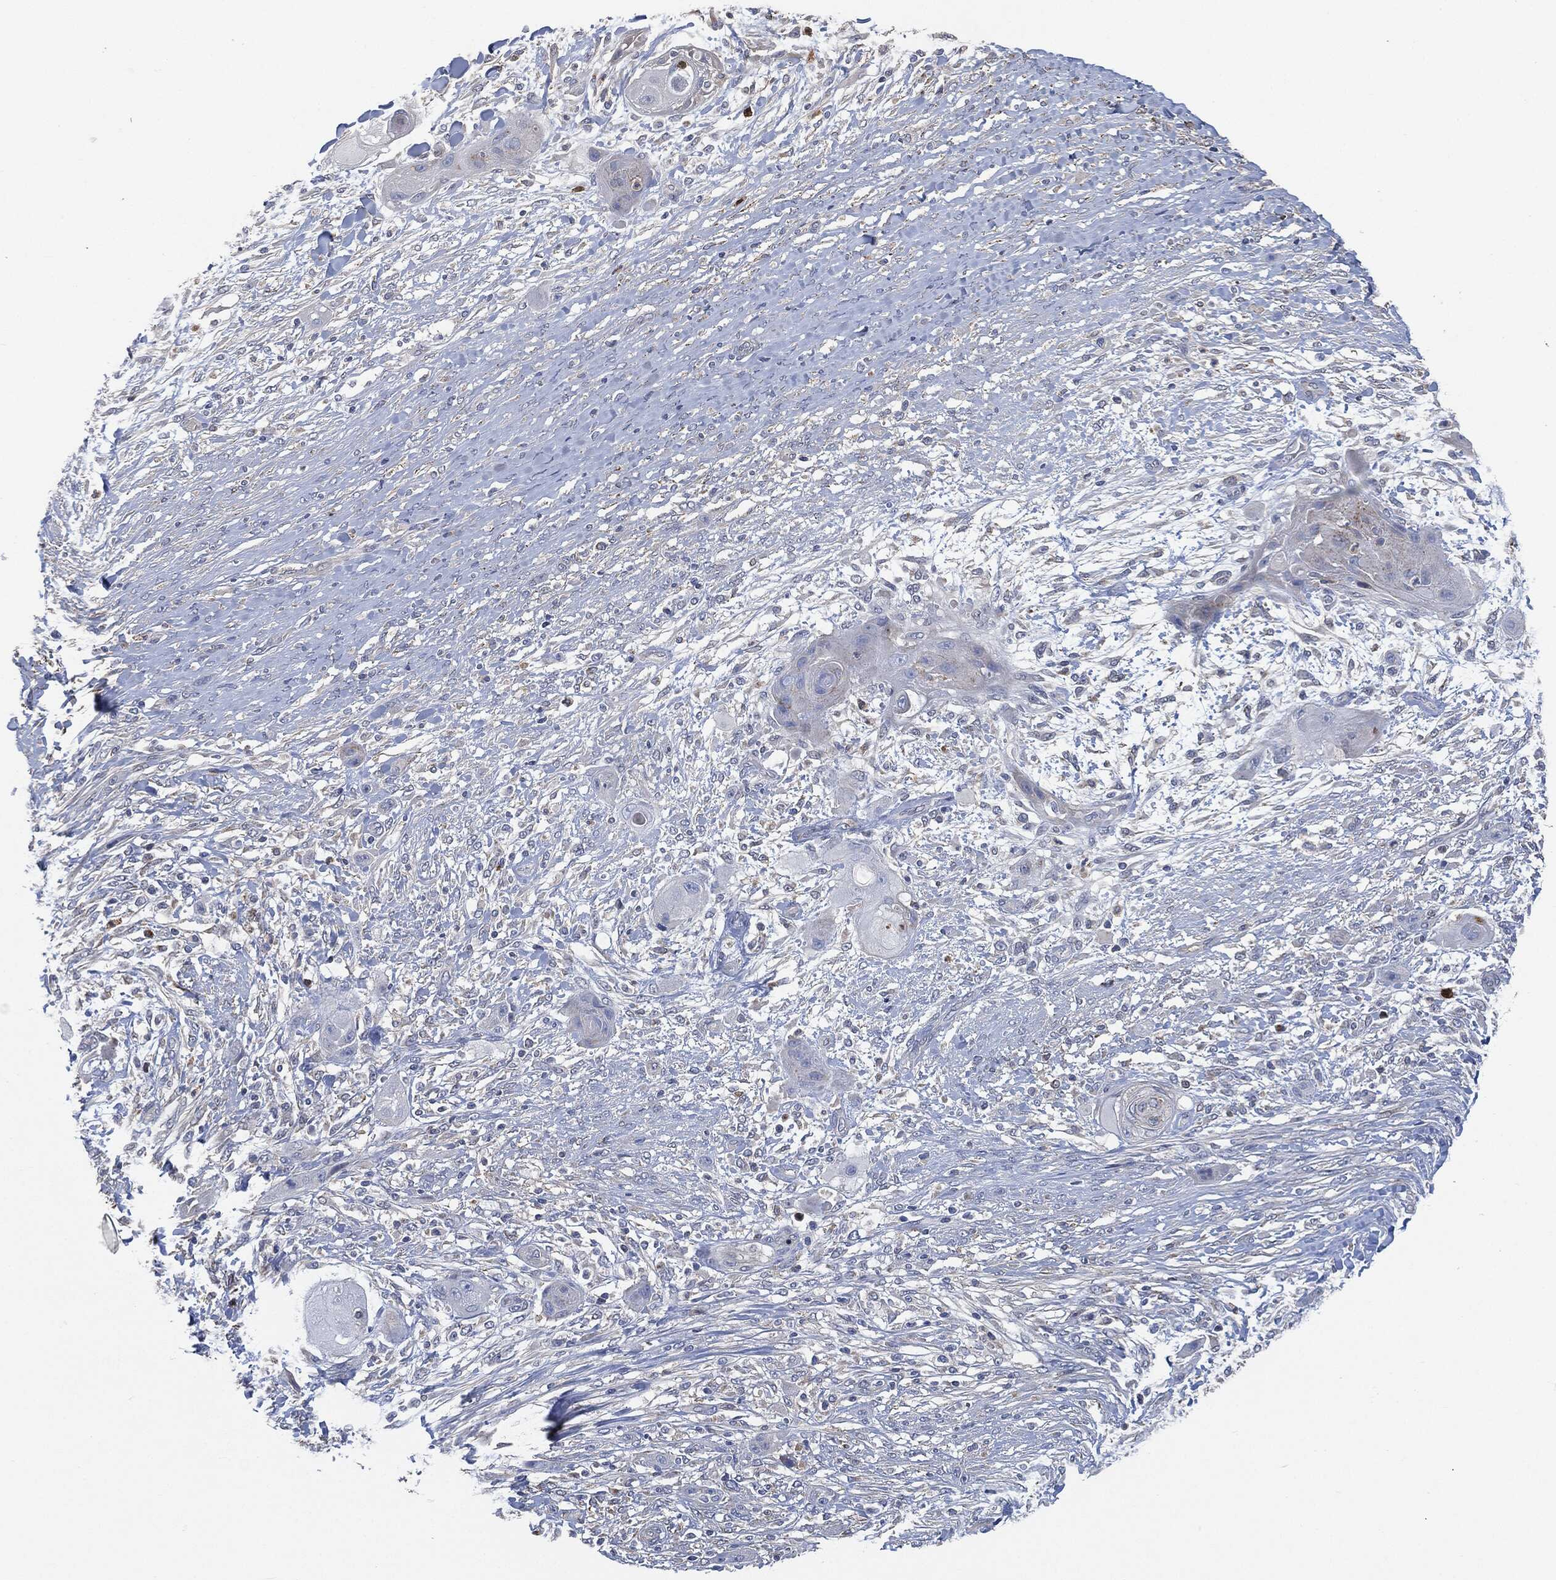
{"staining": {"intensity": "negative", "quantity": "none", "location": "none"}, "tissue": "skin cancer", "cell_type": "Tumor cells", "image_type": "cancer", "snomed": [{"axis": "morphology", "description": "Squamous cell carcinoma, NOS"}, {"axis": "topography", "description": "Skin"}], "caption": "DAB (3,3'-diaminobenzidine) immunohistochemical staining of skin cancer (squamous cell carcinoma) reveals no significant positivity in tumor cells.", "gene": "VSIG4", "patient": {"sex": "male", "age": 62}}